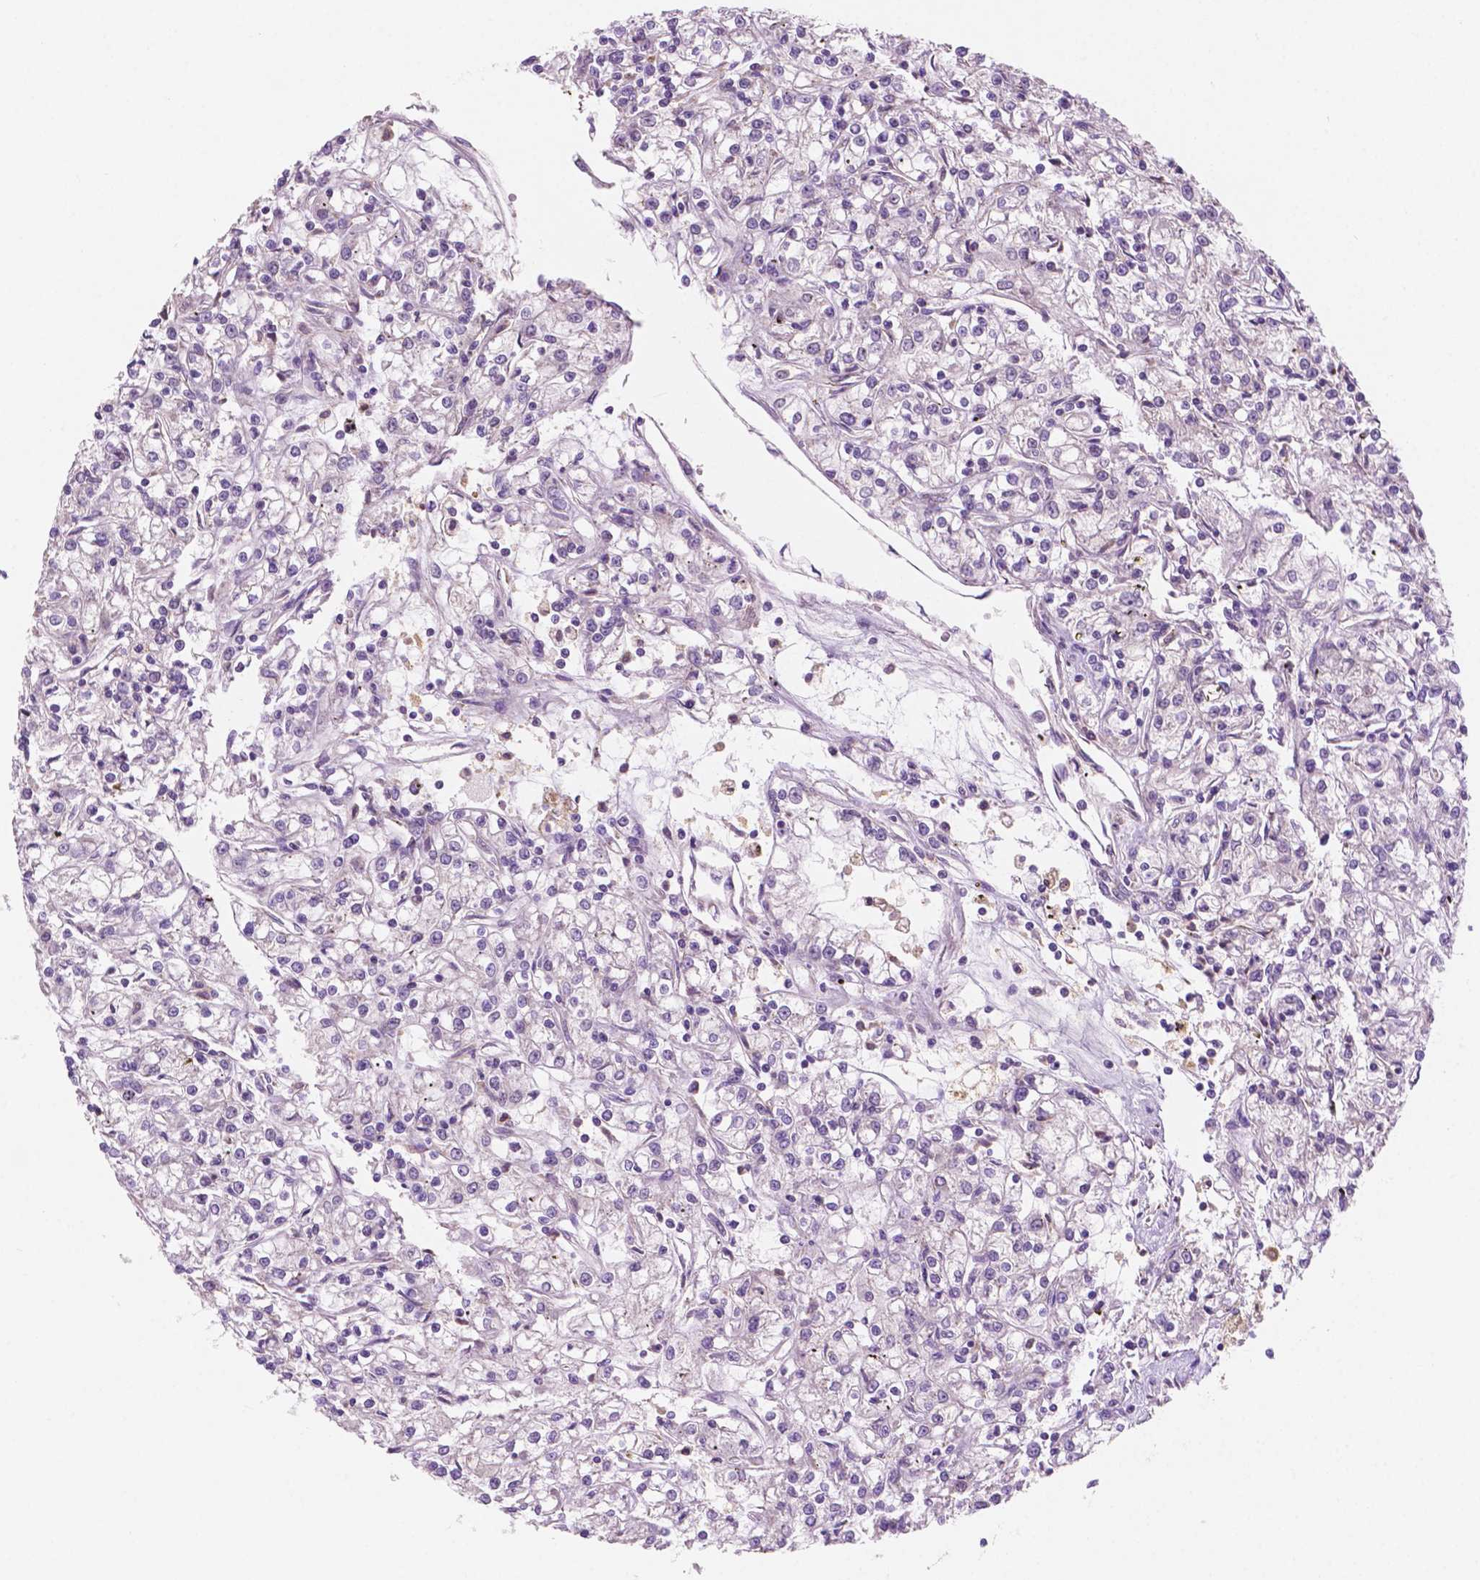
{"staining": {"intensity": "negative", "quantity": "none", "location": "none"}, "tissue": "renal cancer", "cell_type": "Tumor cells", "image_type": "cancer", "snomed": [{"axis": "morphology", "description": "Adenocarcinoma, NOS"}, {"axis": "topography", "description": "Kidney"}], "caption": "Human renal cancer stained for a protein using immunohistochemistry (IHC) shows no positivity in tumor cells.", "gene": "LRP1B", "patient": {"sex": "female", "age": 59}}